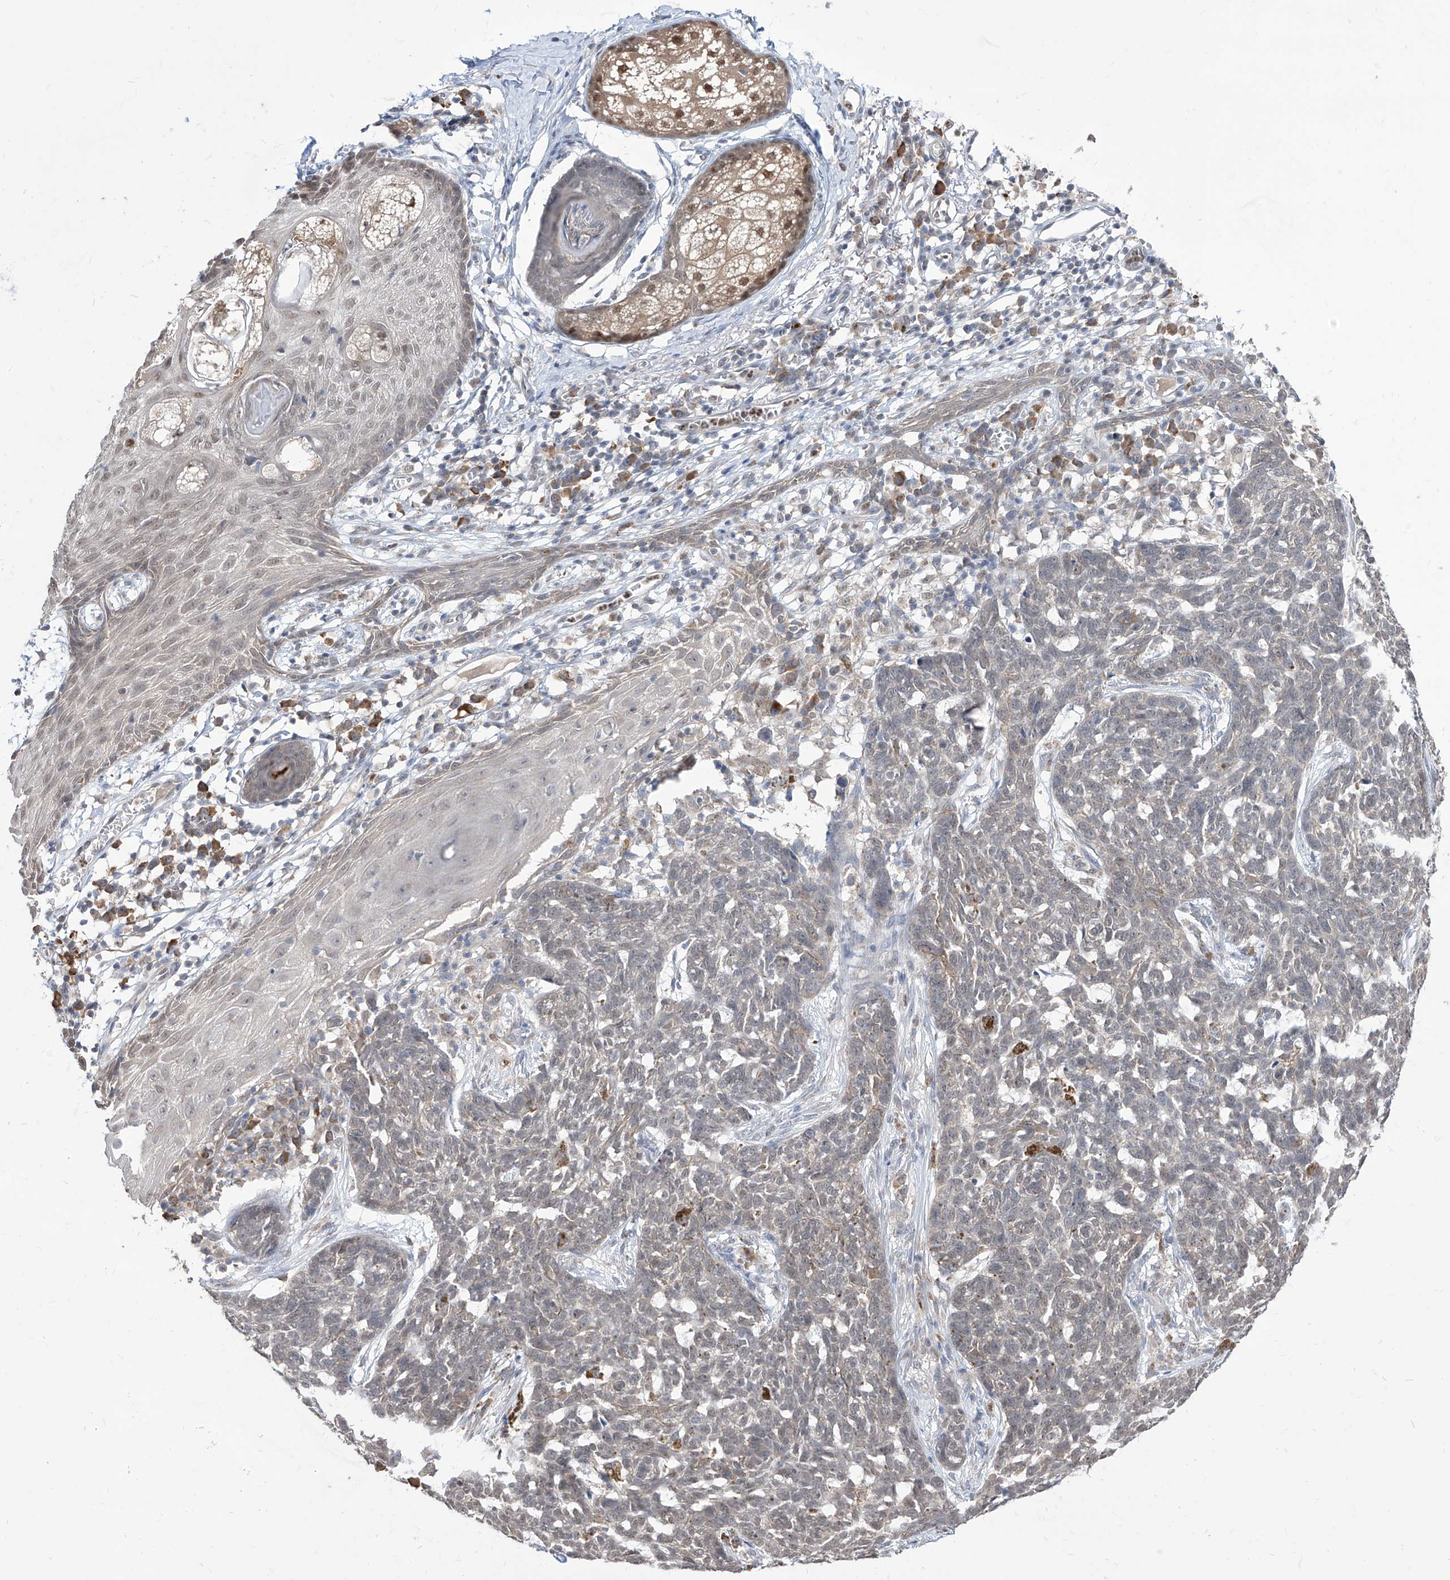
{"staining": {"intensity": "weak", "quantity": "<25%", "location": "nuclear"}, "tissue": "skin cancer", "cell_type": "Tumor cells", "image_type": "cancer", "snomed": [{"axis": "morphology", "description": "Basal cell carcinoma"}, {"axis": "topography", "description": "Skin"}], "caption": "Tumor cells show no significant staining in skin cancer (basal cell carcinoma). Nuclei are stained in blue.", "gene": "BROX", "patient": {"sex": "male", "age": 85}}